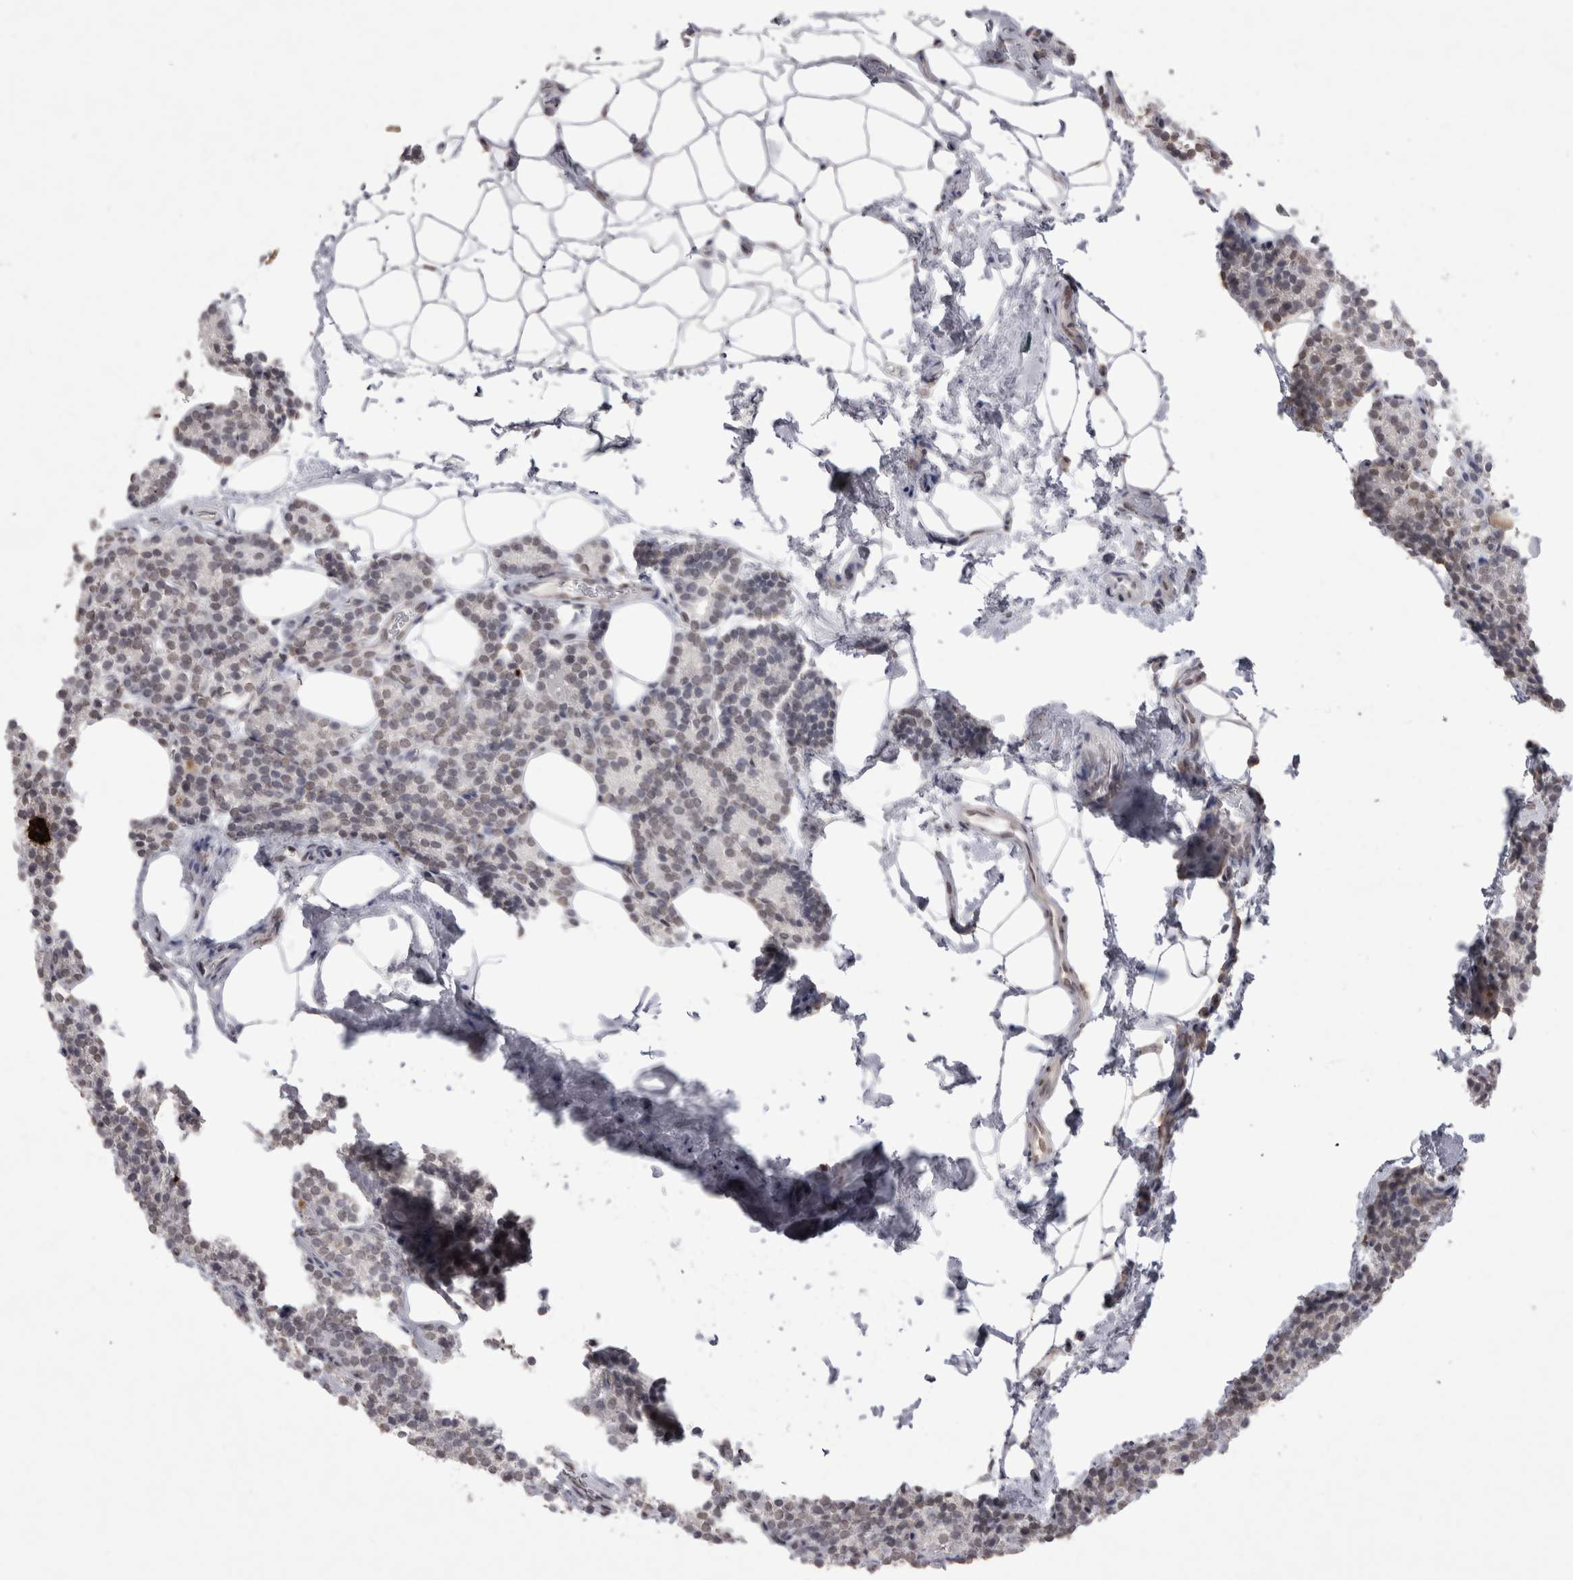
{"staining": {"intensity": "weak", "quantity": "<25%", "location": "nuclear"}, "tissue": "parathyroid gland", "cell_type": "Glandular cells", "image_type": "normal", "snomed": [{"axis": "morphology", "description": "Normal tissue, NOS"}, {"axis": "topography", "description": "Parathyroid gland"}], "caption": "Glandular cells are negative for brown protein staining in benign parathyroid gland. (Brightfield microscopy of DAB (3,3'-diaminobenzidine) immunohistochemistry (IHC) at high magnification).", "gene": "DDX4", "patient": {"sex": "male", "age": 85}}